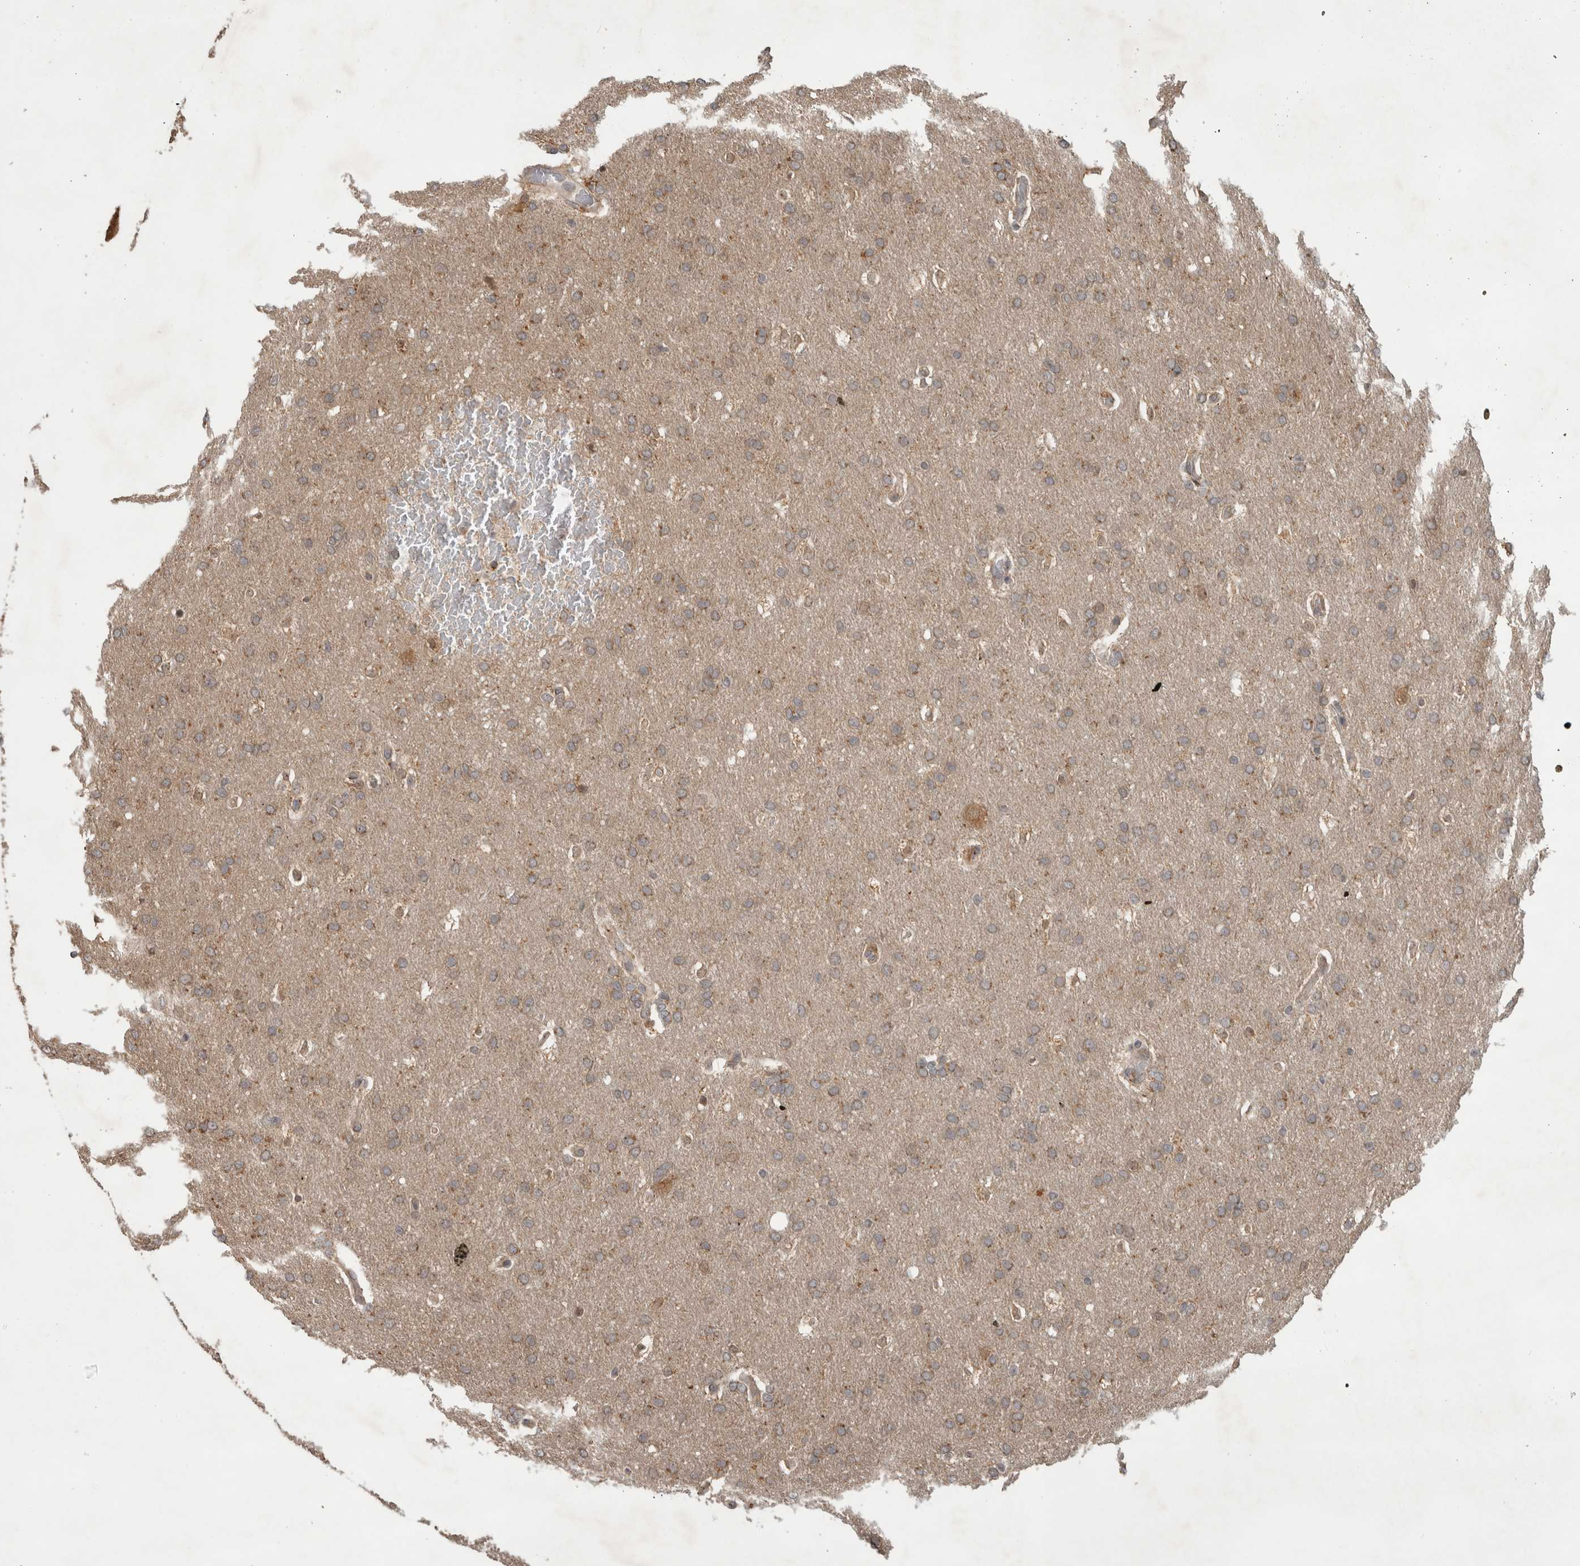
{"staining": {"intensity": "weak", "quantity": ">75%", "location": "cytoplasmic/membranous"}, "tissue": "glioma", "cell_type": "Tumor cells", "image_type": "cancer", "snomed": [{"axis": "morphology", "description": "Glioma, malignant, Low grade"}, {"axis": "topography", "description": "Brain"}], "caption": "There is low levels of weak cytoplasmic/membranous staining in tumor cells of glioma, as demonstrated by immunohistochemical staining (brown color).", "gene": "PITPNC1", "patient": {"sex": "female", "age": 37}}